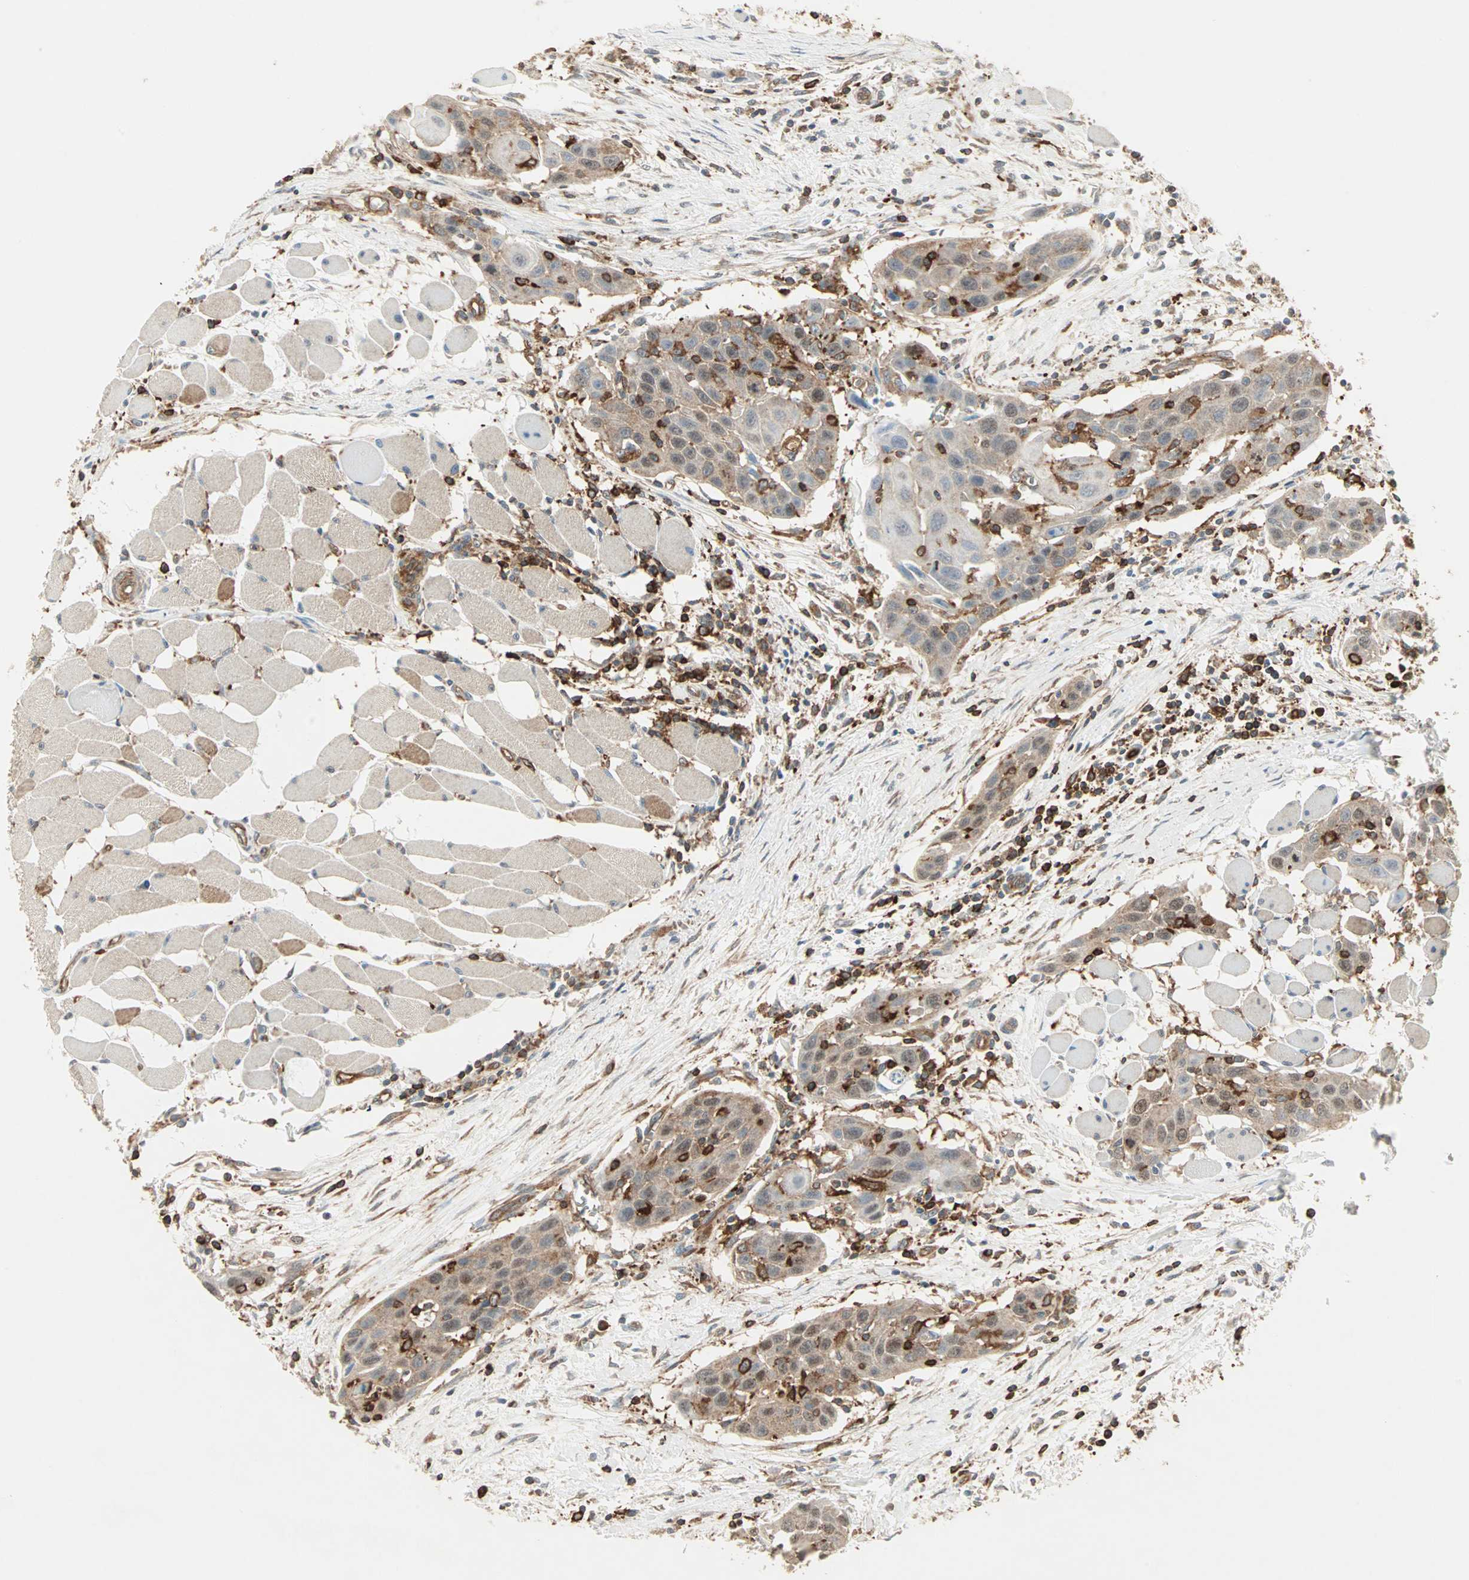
{"staining": {"intensity": "moderate", "quantity": ">75%", "location": "cytoplasmic/membranous,nuclear"}, "tissue": "head and neck cancer", "cell_type": "Tumor cells", "image_type": "cancer", "snomed": [{"axis": "morphology", "description": "Squamous cell carcinoma, NOS"}, {"axis": "topography", "description": "Oral tissue"}, {"axis": "topography", "description": "Head-Neck"}], "caption": "DAB (3,3'-diaminobenzidine) immunohistochemical staining of human head and neck cancer exhibits moderate cytoplasmic/membranous and nuclear protein positivity in approximately >75% of tumor cells.", "gene": "MMP3", "patient": {"sex": "female", "age": 50}}